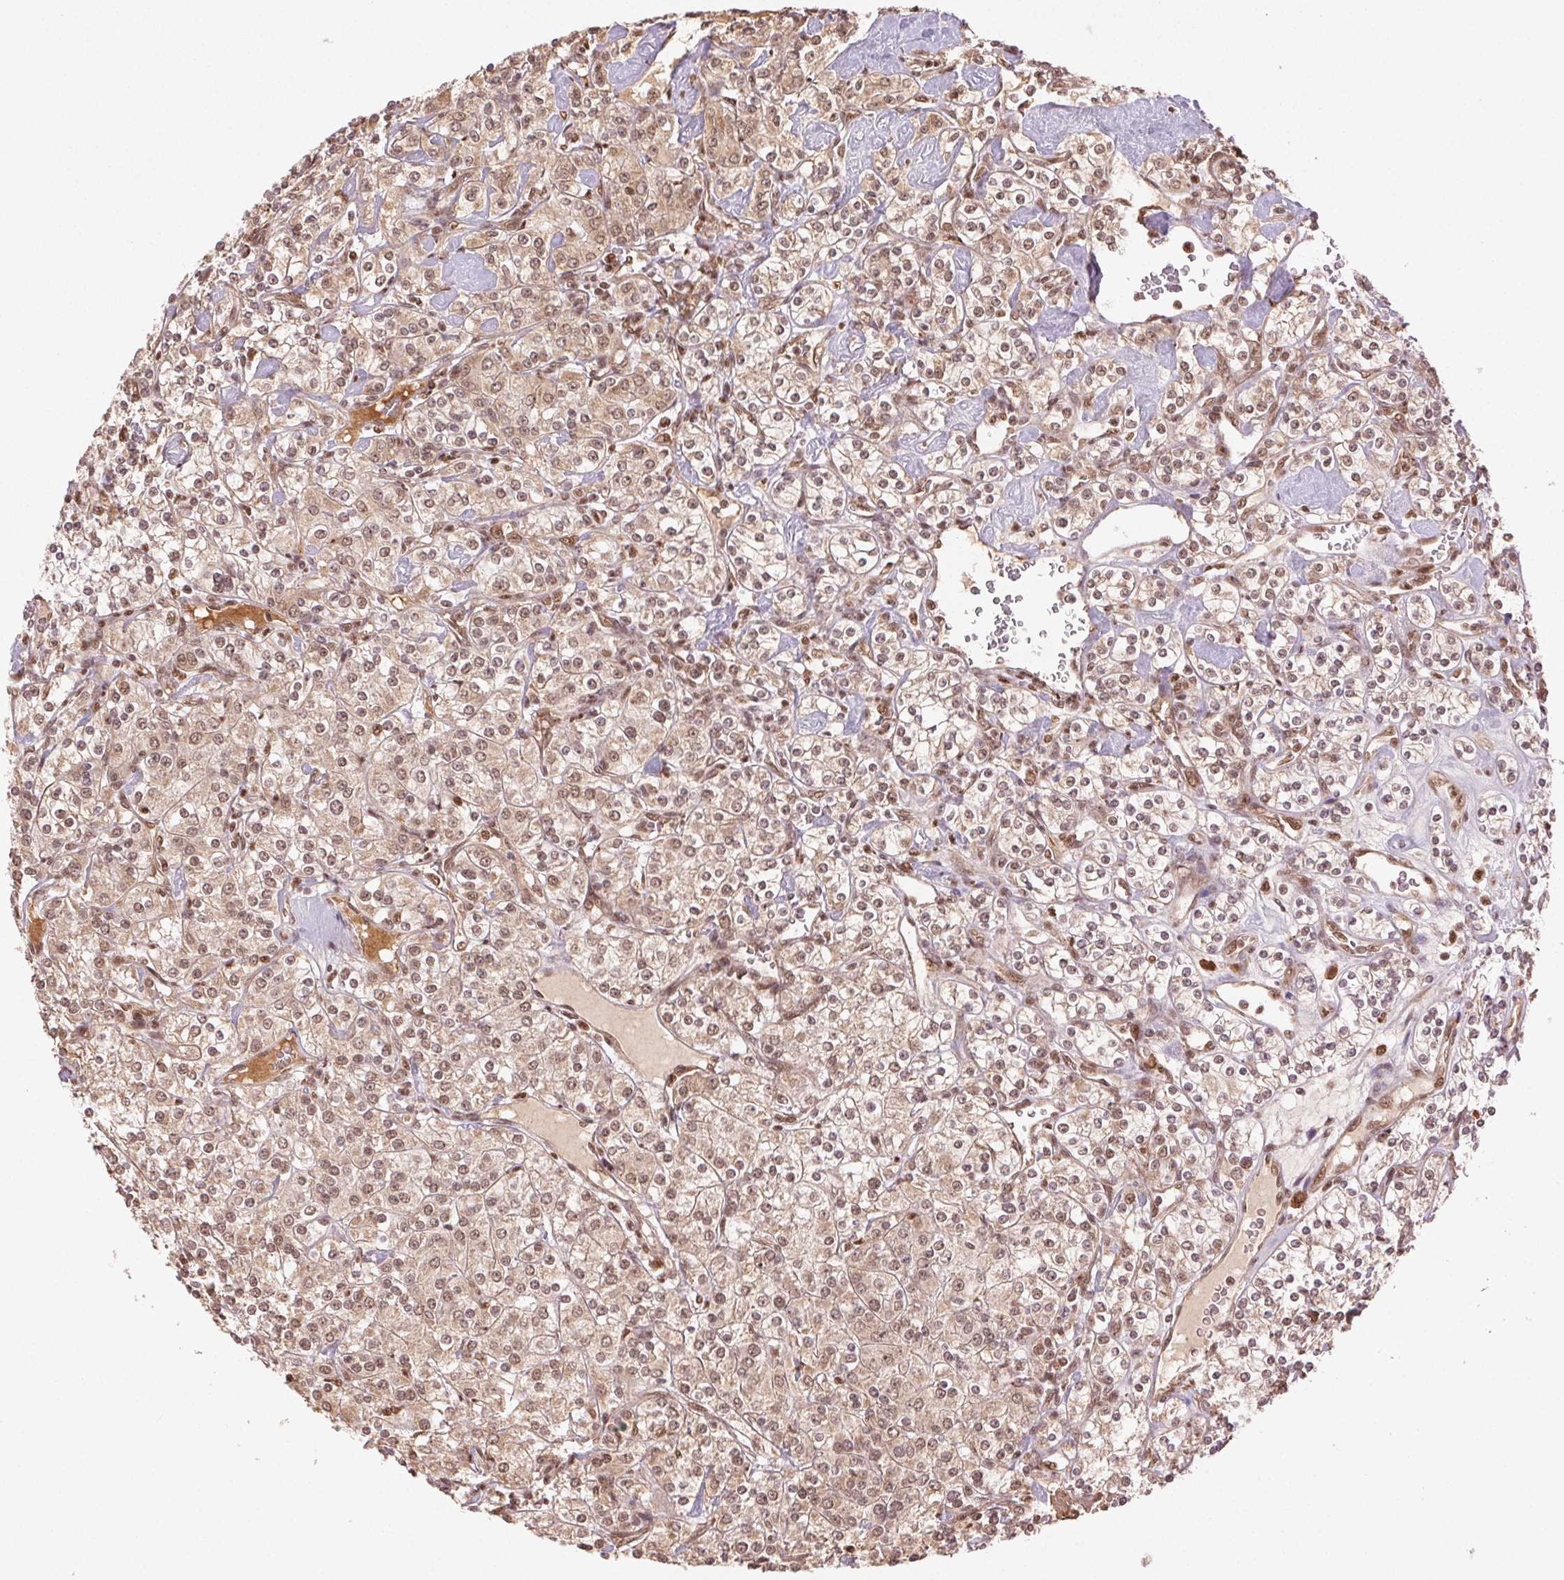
{"staining": {"intensity": "moderate", "quantity": ">75%", "location": "cytoplasmic/membranous,nuclear"}, "tissue": "renal cancer", "cell_type": "Tumor cells", "image_type": "cancer", "snomed": [{"axis": "morphology", "description": "Adenocarcinoma, NOS"}, {"axis": "topography", "description": "Kidney"}], "caption": "Protein analysis of renal cancer tissue exhibits moderate cytoplasmic/membranous and nuclear staining in approximately >75% of tumor cells. (DAB IHC with brightfield microscopy, high magnification).", "gene": "TREML4", "patient": {"sex": "male", "age": 77}}